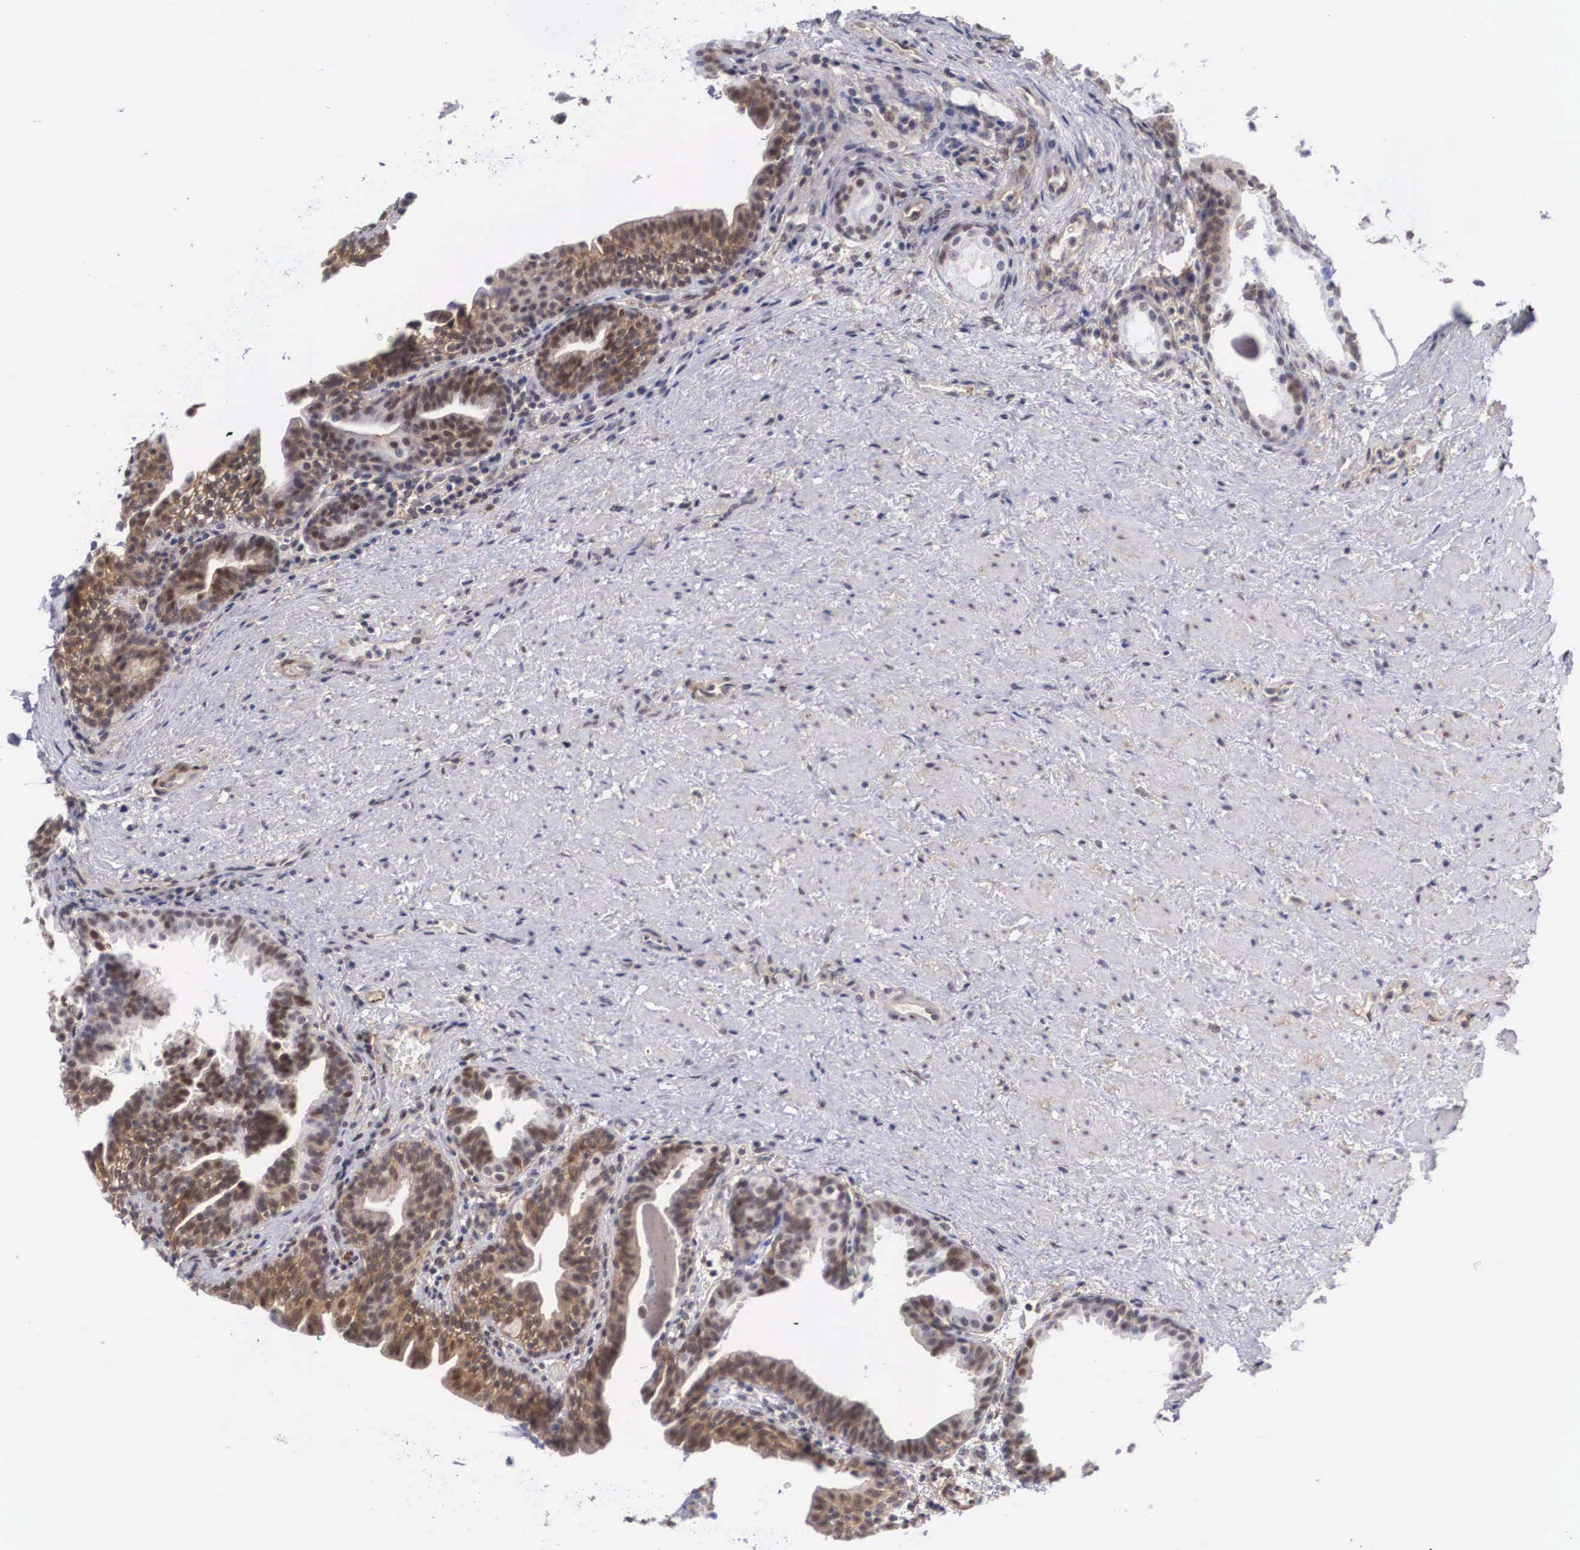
{"staining": {"intensity": "negative", "quantity": "none", "location": "none"}, "tissue": "prostate", "cell_type": "Glandular cells", "image_type": "normal", "snomed": [{"axis": "morphology", "description": "Normal tissue, NOS"}, {"axis": "topography", "description": "Prostate"}], "caption": "Immunohistochemistry image of unremarkable prostate: human prostate stained with DAB shows no significant protein positivity in glandular cells.", "gene": "NR4A2", "patient": {"sex": "male", "age": 65}}